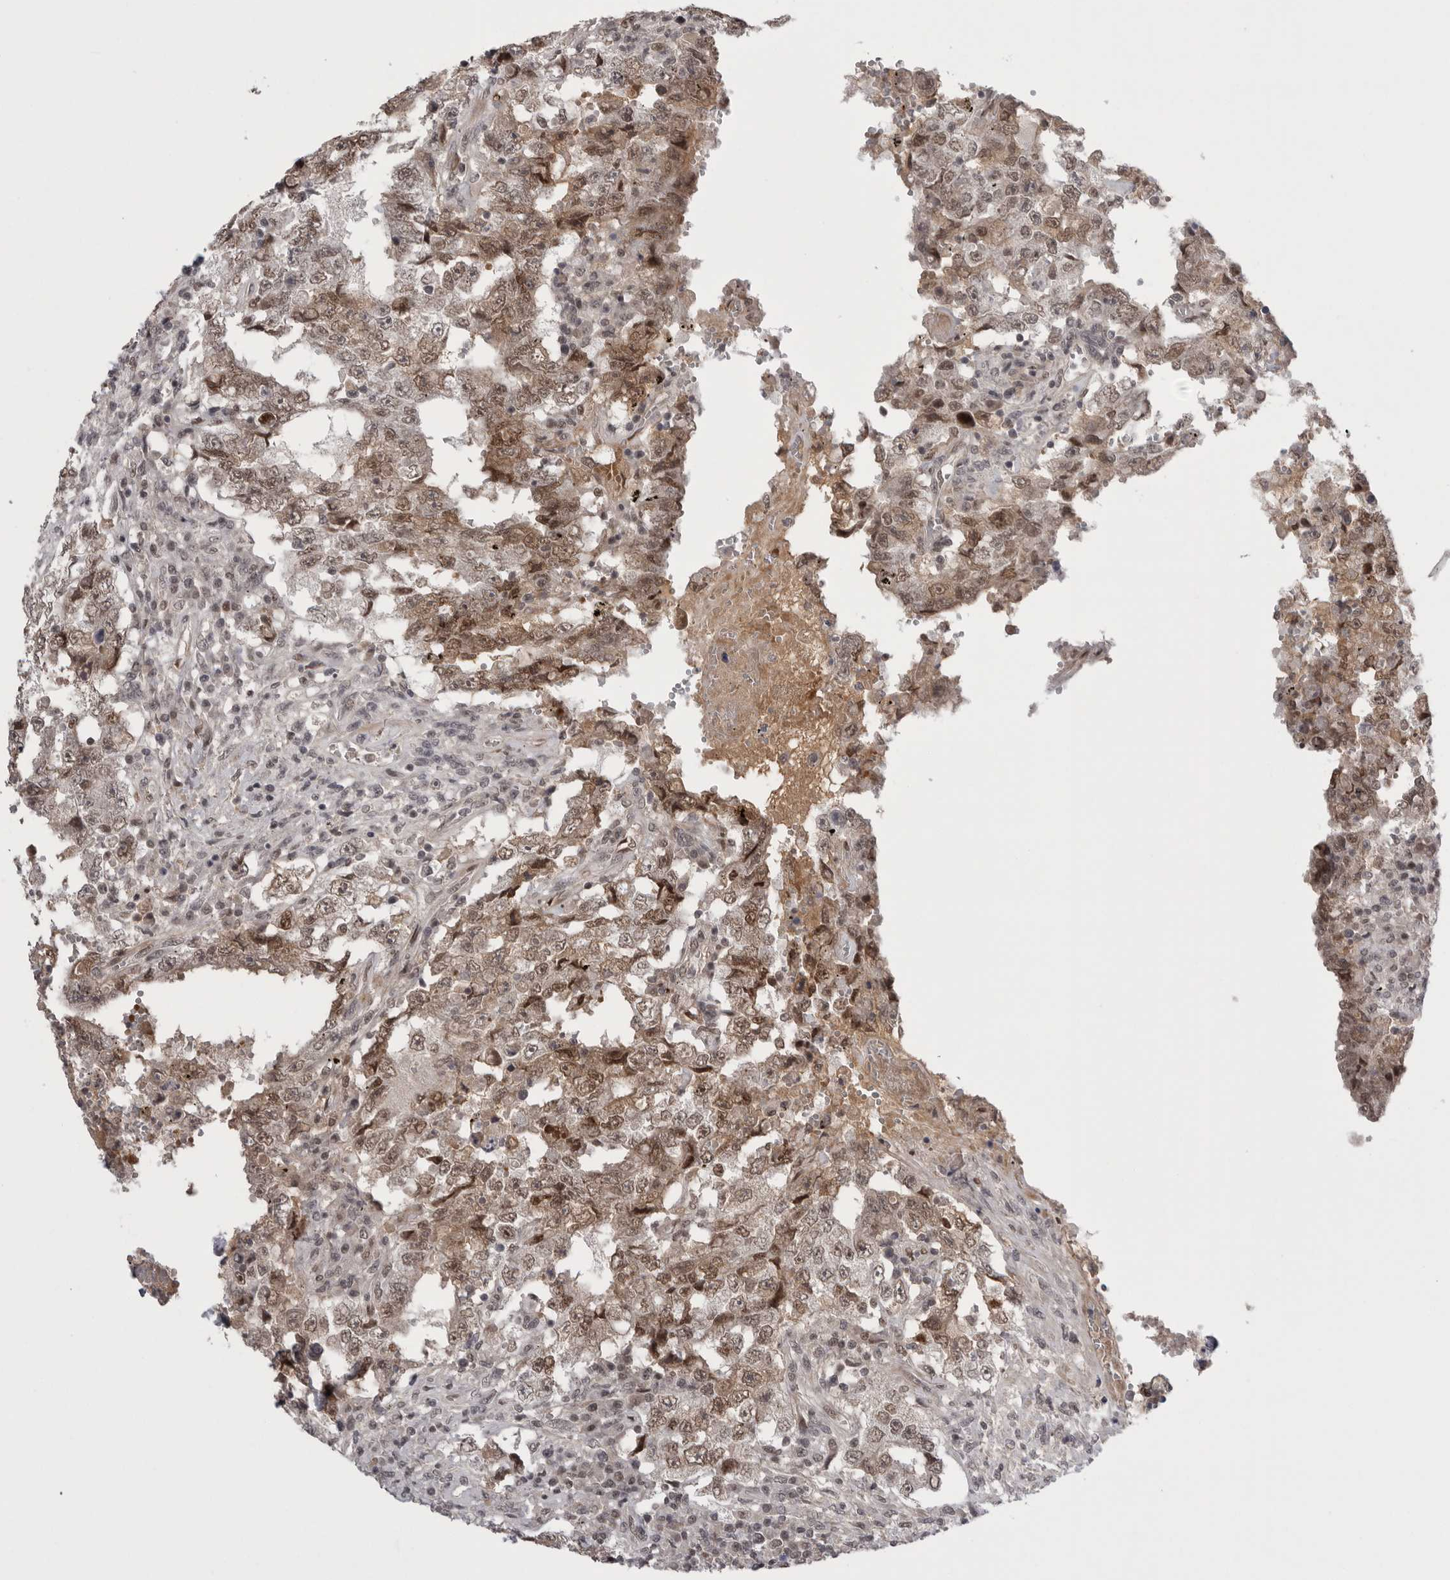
{"staining": {"intensity": "moderate", "quantity": ">75%", "location": "cytoplasmic/membranous,nuclear"}, "tissue": "testis cancer", "cell_type": "Tumor cells", "image_type": "cancer", "snomed": [{"axis": "morphology", "description": "Carcinoma, Embryonal, NOS"}, {"axis": "topography", "description": "Testis"}], "caption": "Testis cancer stained for a protein demonstrates moderate cytoplasmic/membranous and nuclear positivity in tumor cells.", "gene": "POU5F1", "patient": {"sex": "male", "age": 26}}